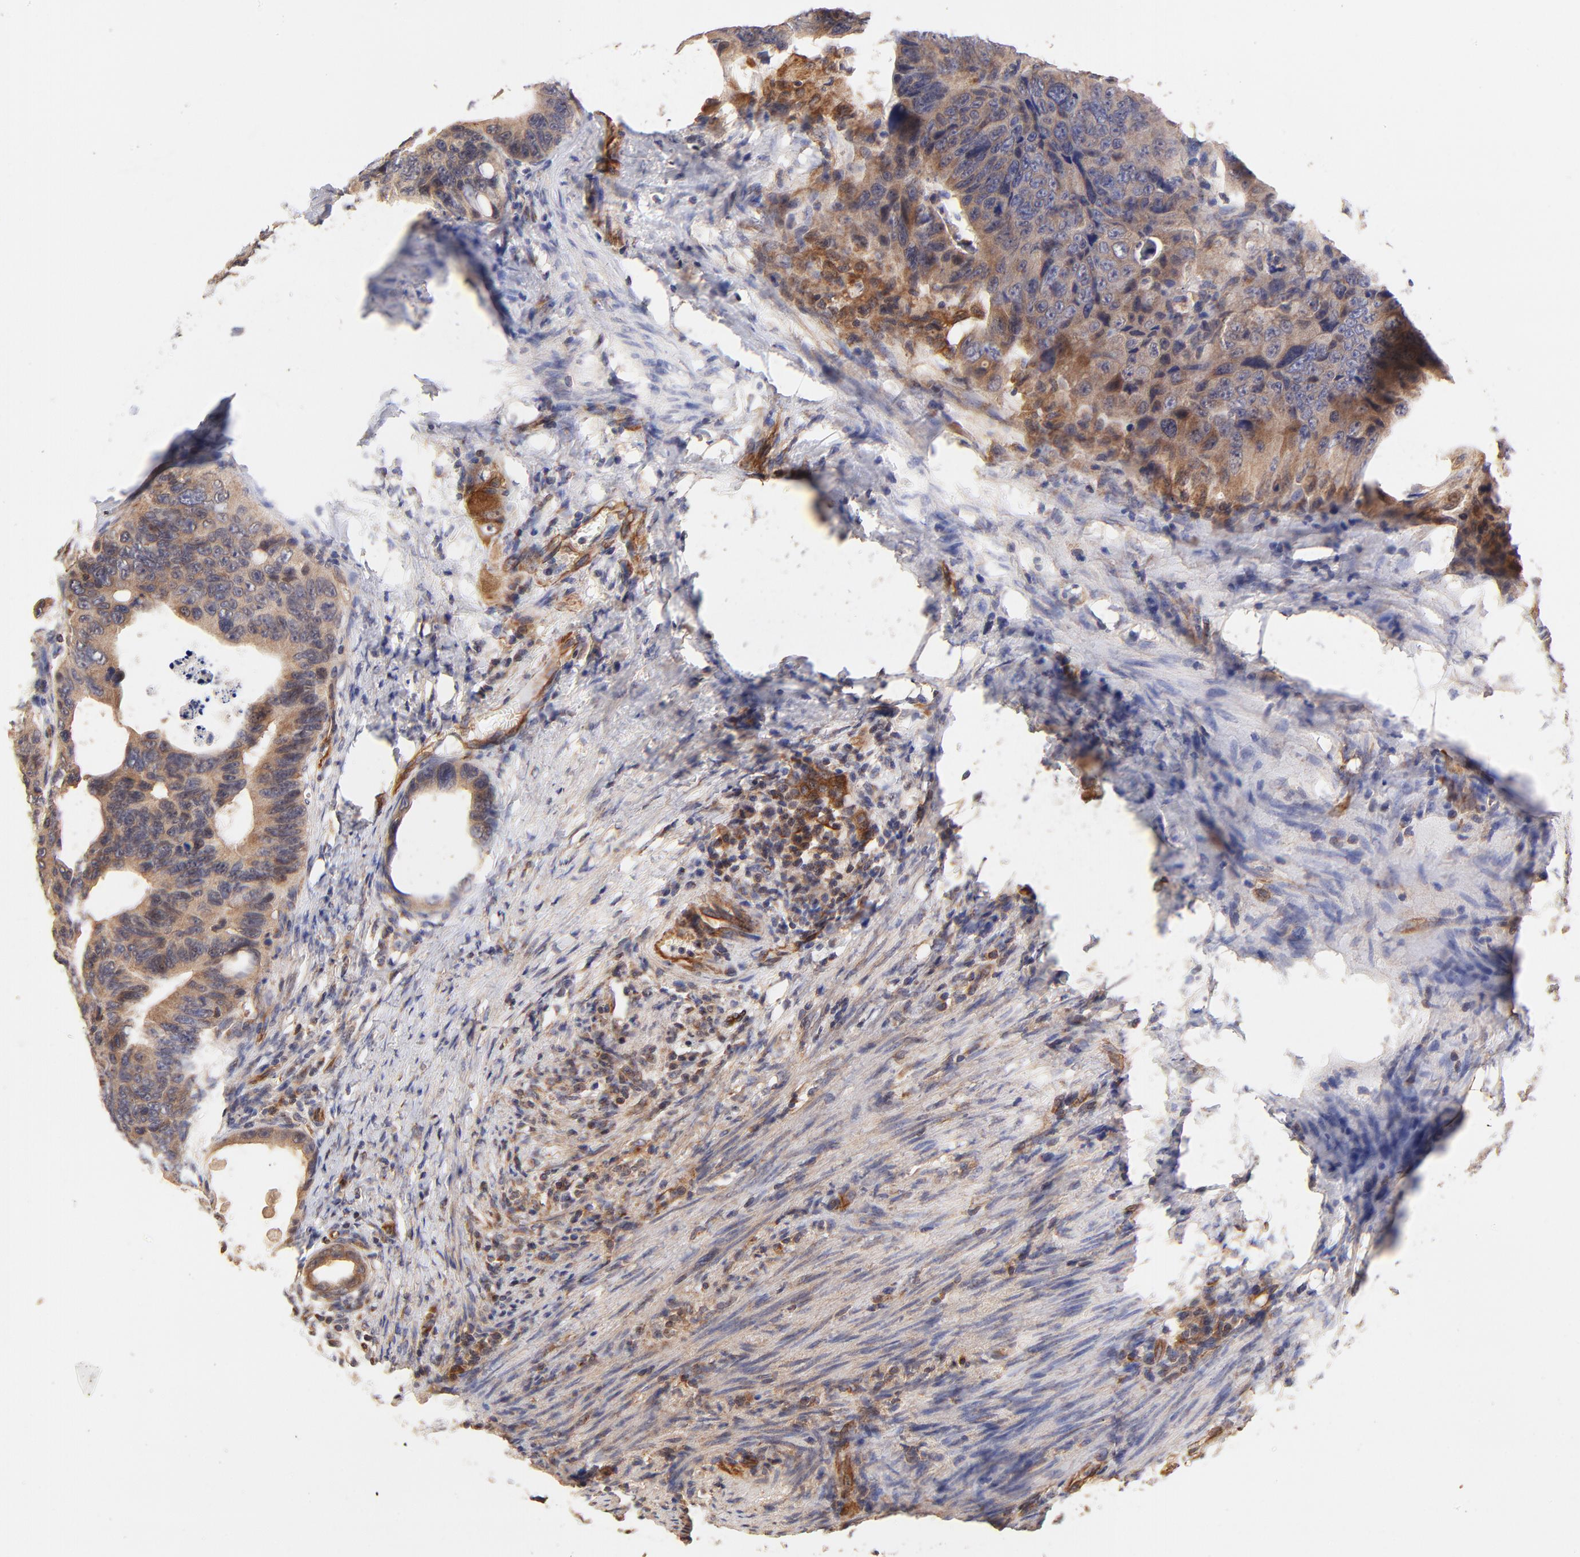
{"staining": {"intensity": "weak", "quantity": ">75%", "location": "cytoplasmic/membranous"}, "tissue": "colorectal cancer", "cell_type": "Tumor cells", "image_type": "cancer", "snomed": [{"axis": "morphology", "description": "Adenocarcinoma, NOS"}, {"axis": "topography", "description": "Colon"}], "caption": "Immunohistochemical staining of human colorectal cancer (adenocarcinoma) displays weak cytoplasmic/membranous protein staining in approximately >75% of tumor cells.", "gene": "TNFAIP3", "patient": {"sex": "female", "age": 55}}